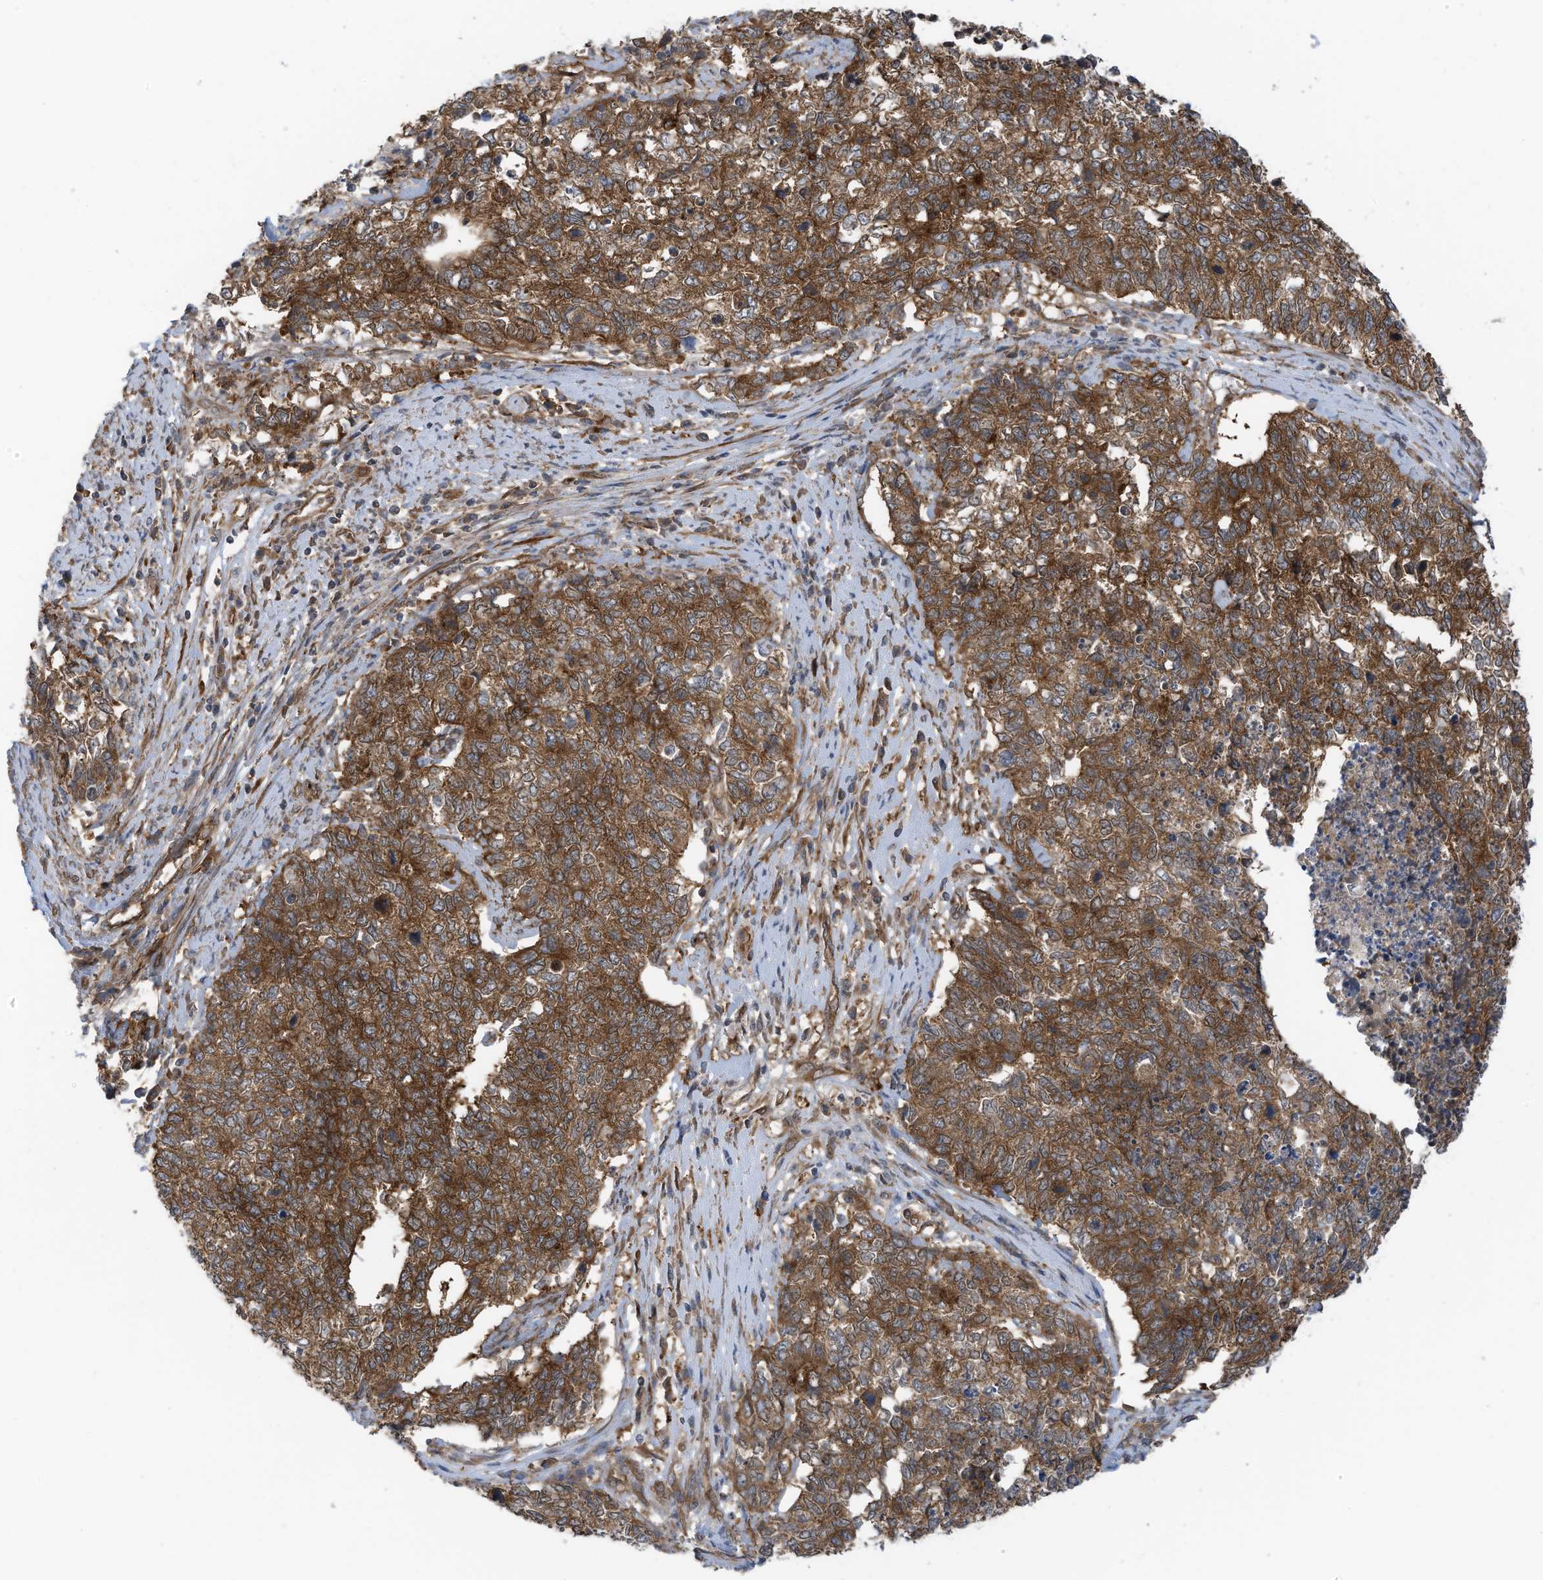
{"staining": {"intensity": "strong", "quantity": ">75%", "location": "cytoplasmic/membranous"}, "tissue": "cervical cancer", "cell_type": "Tumor cells", "image_type": "cancer", "snomed": [{"axis": "morphology", "description": "Squamous cell carcinoma, NOS"}, {"axis": "topography", "description": "Cervix"}], "caption": "Cervical squamous cell carcinoma stained with a protein marker displays strong staining in tumor cells.", "gene": "REPS1", "patient": {"sex": "female", "age": 63}}